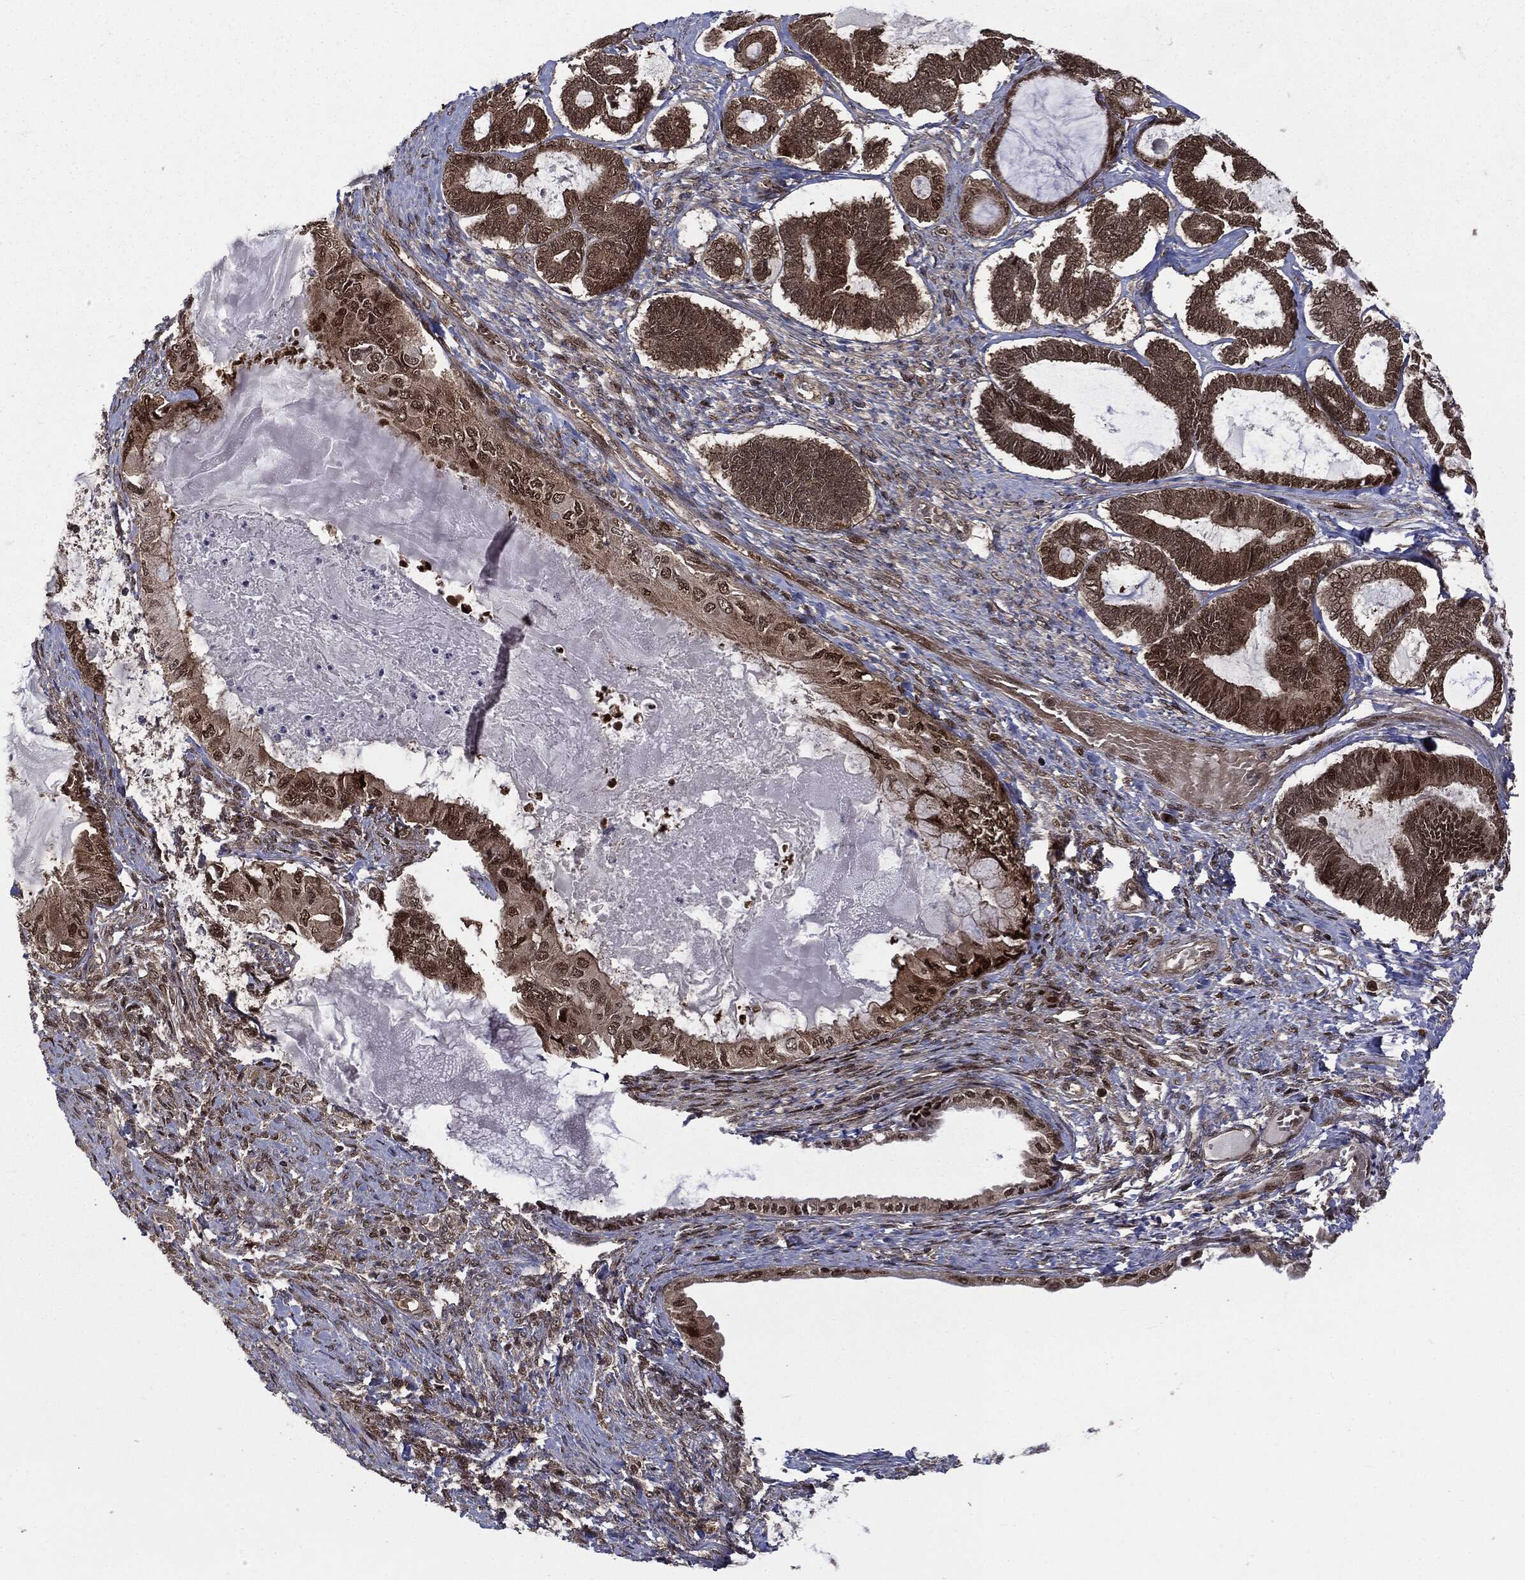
{"staining": {"intensity": "moderate", "quantity": ">75%", "location": "cytoplasmic/membranous,nuclear"}, "tissue": "ovarian cancer", "cell_type": "Tumor cells", "image_type": "cancer", "snomed": [{"axis": "morphology", "description": "Carcinoma, endometroid"}, {"axis": "topography", "description": "Ovary"}], "caption": "Moderate cytoplasmic/membranous and nuclear positivity is appreciated in approximately >75% of tumor cells in ovarian cancer (endometroid carcinoma).", "gene": "PTPA", "patient": {"sex": "female", "age": 70}}